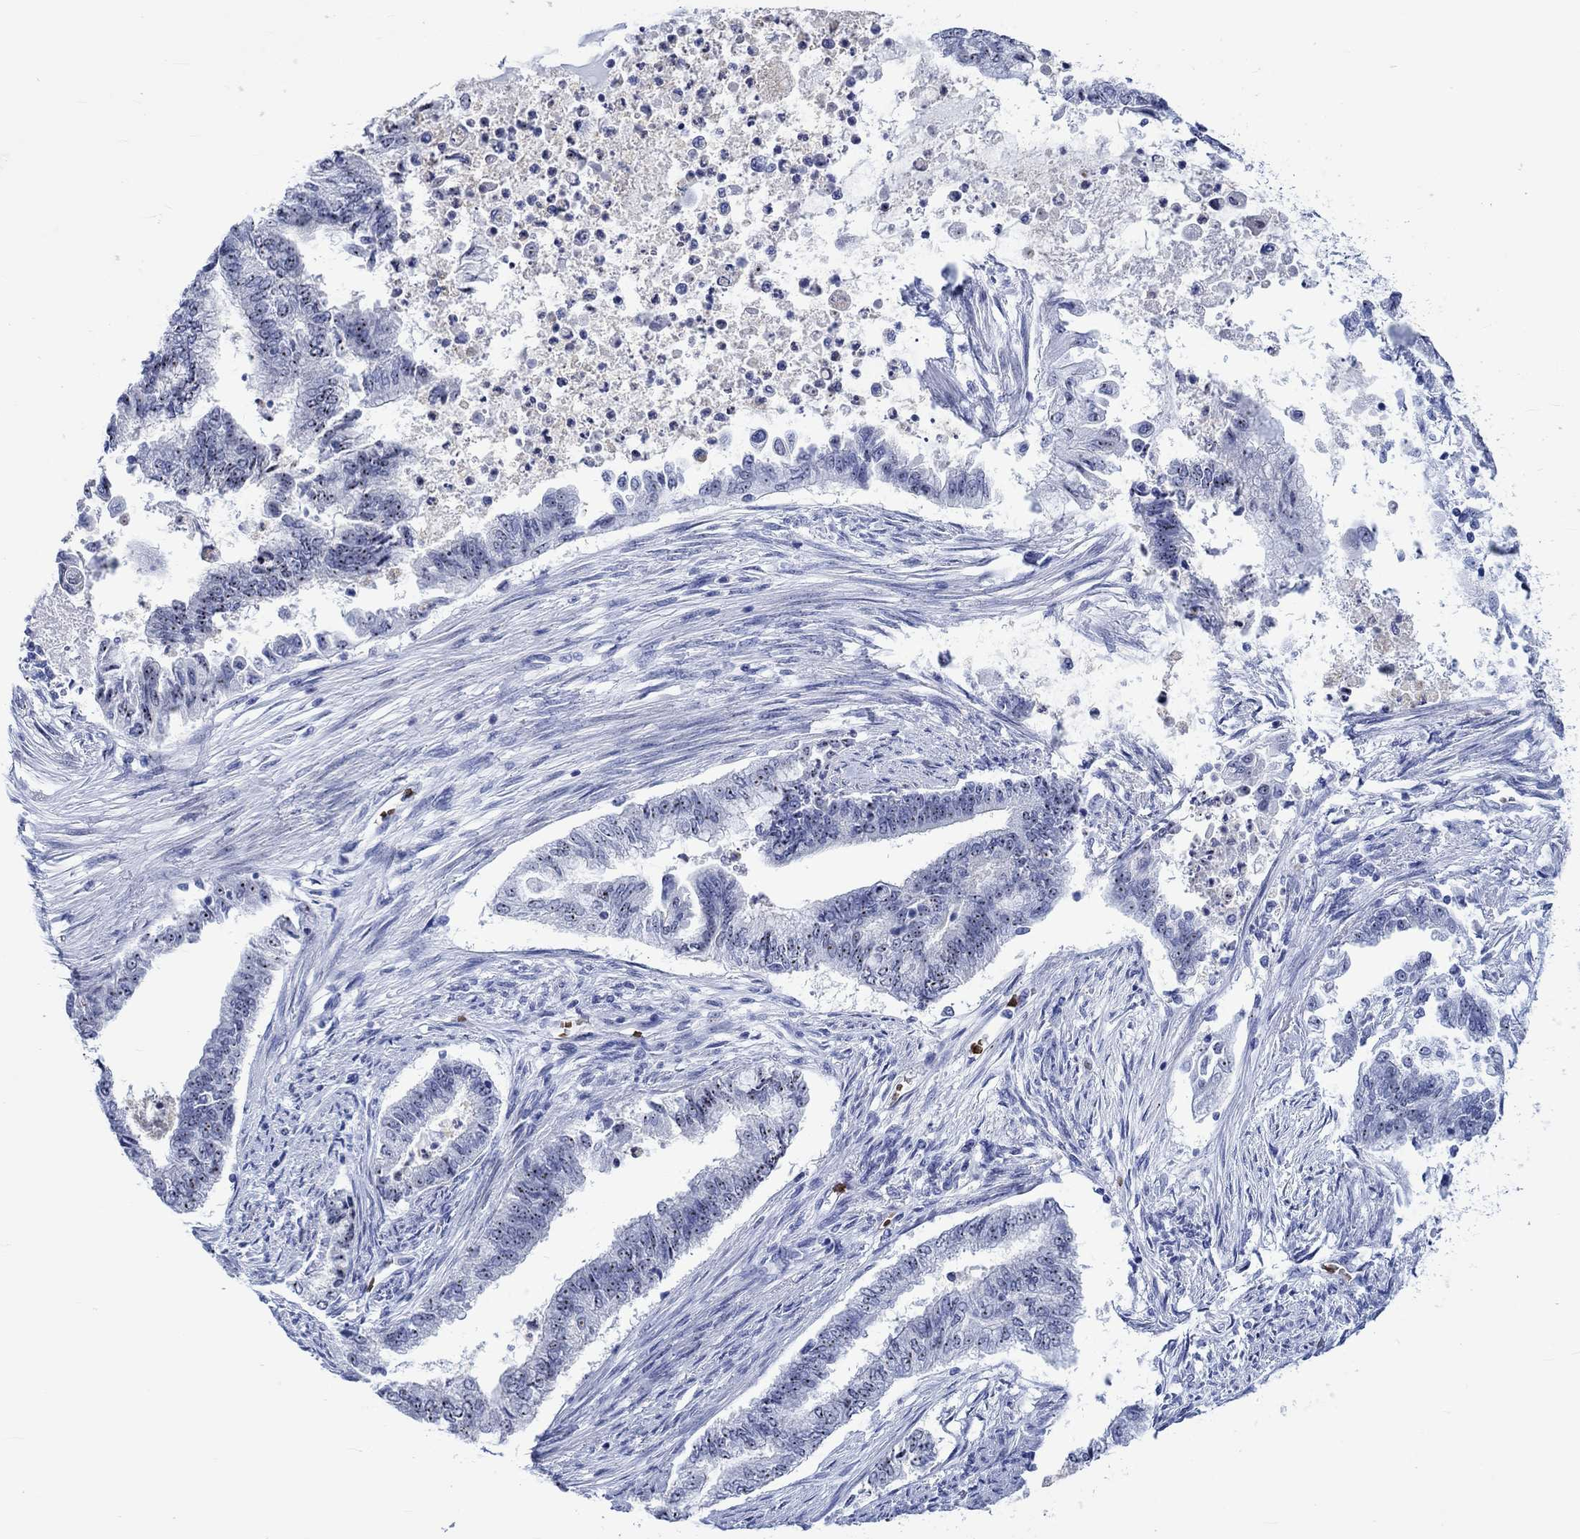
{"staining": {"intensity": "strong", "quantity": ">75%", "location": "nuclear"}, "tissue": "endometrial cancer", "cell_type": "Tumor cells", "image_type": "cancer", "snomed": [{"axis": "morphology", "description": "Adenocarcinoma, NOS"}, {"axis": "topography", "description": "Endometrium"}], "caption": "Protein expression analysis of human adenocarcinoma (endometrial) reveals strong nuclear positivity in approximately >75% of tumor cells.", "gene": "ZNF446", "patient": {"sex": "female", "age": 65}}